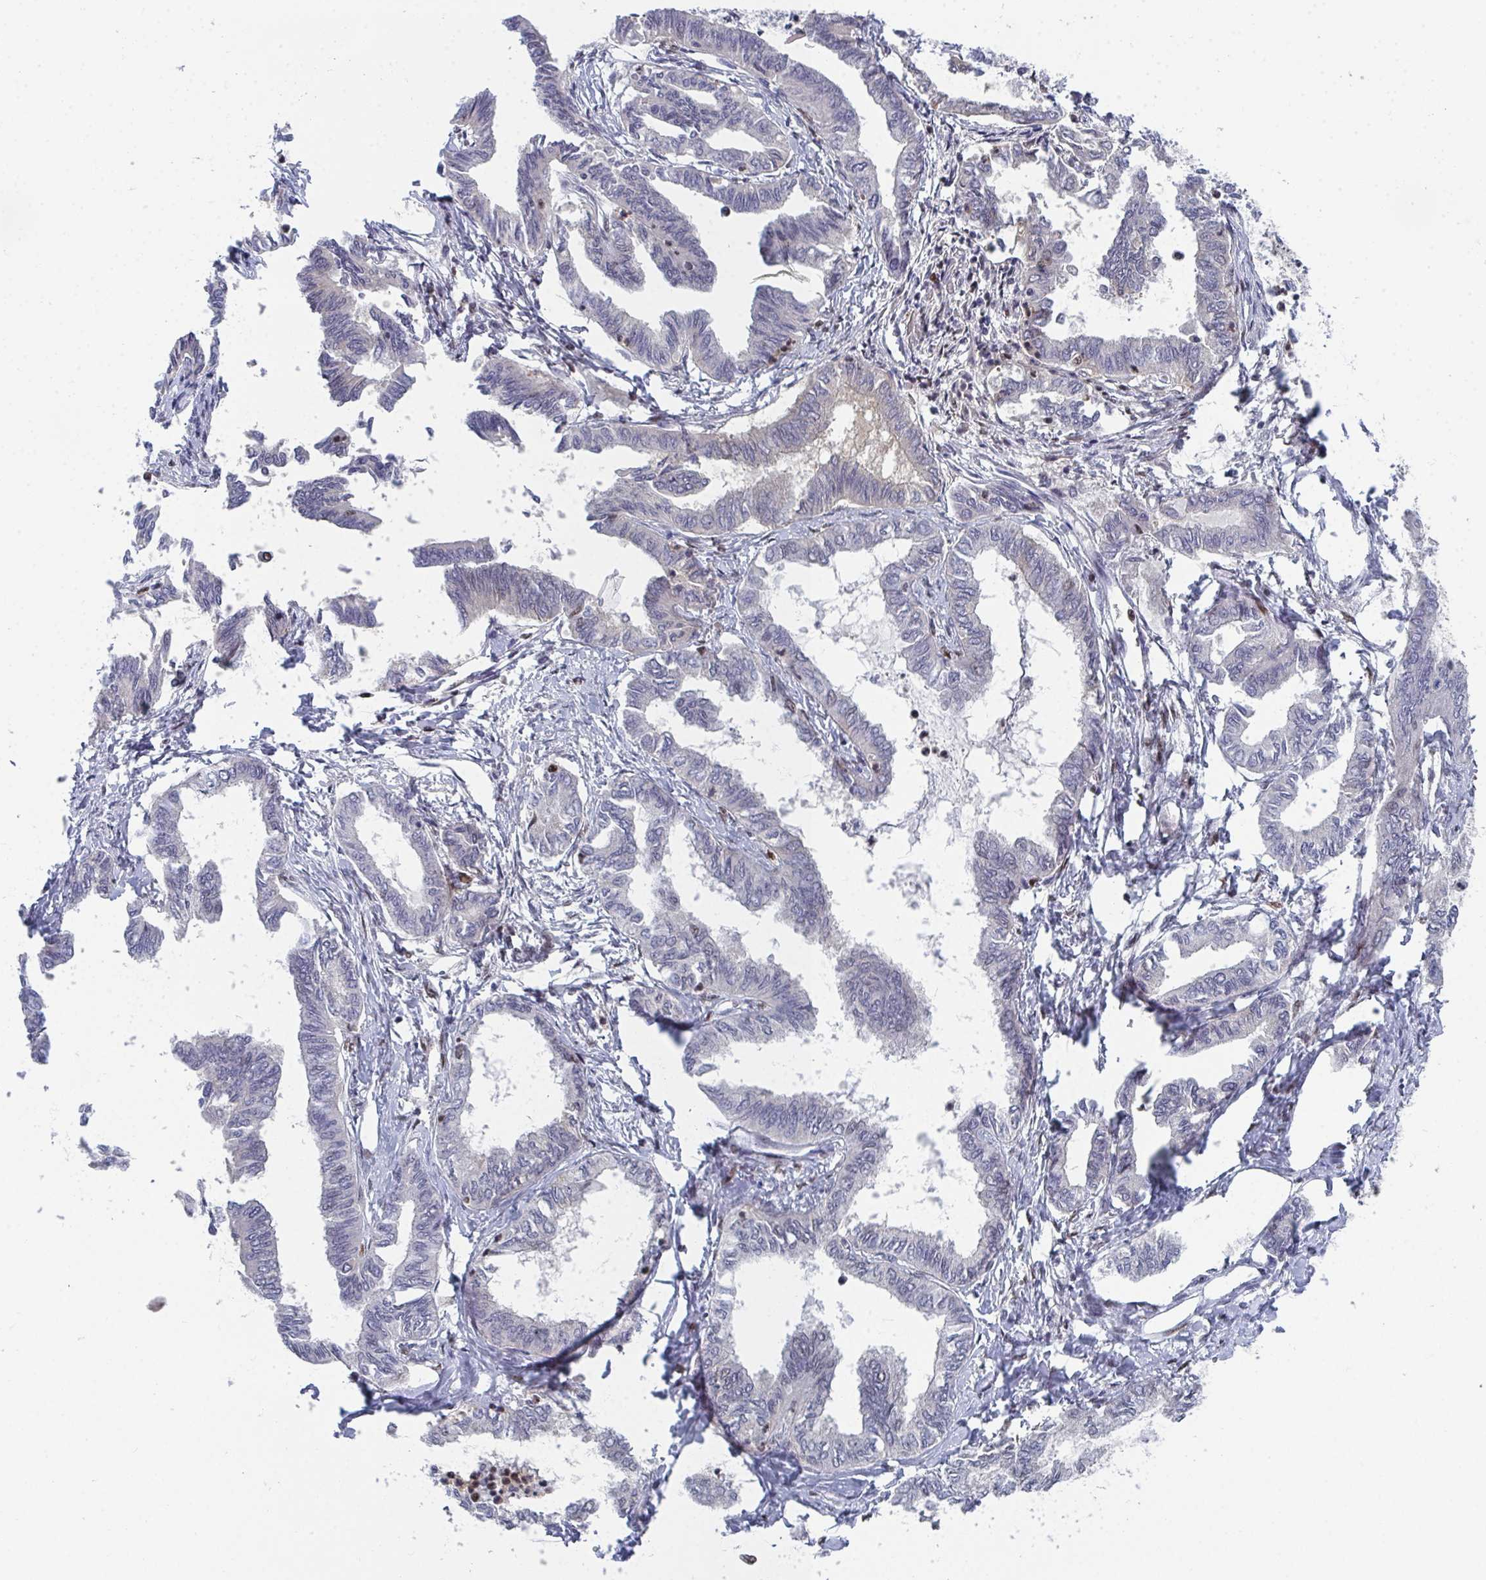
{"staining": {"intensity": "moderate", "quantity": "<25%", "location": "nuclear"}, "tissue": "ovarian cancer", "cell_type": "Tumor cells", "image_type": "cancer", "snomed": [{"axis": "morphology", "description": "Carcinoma, endometroid"}, {"axis": "topography", "description": "Ovary"}], "caption": "Moderate nuclear protein positivity is present in approximately <25% of tumor cells in ovarian cancer.", "gene": "JDP2", "patient": {"sex": "female", "age": 70}}